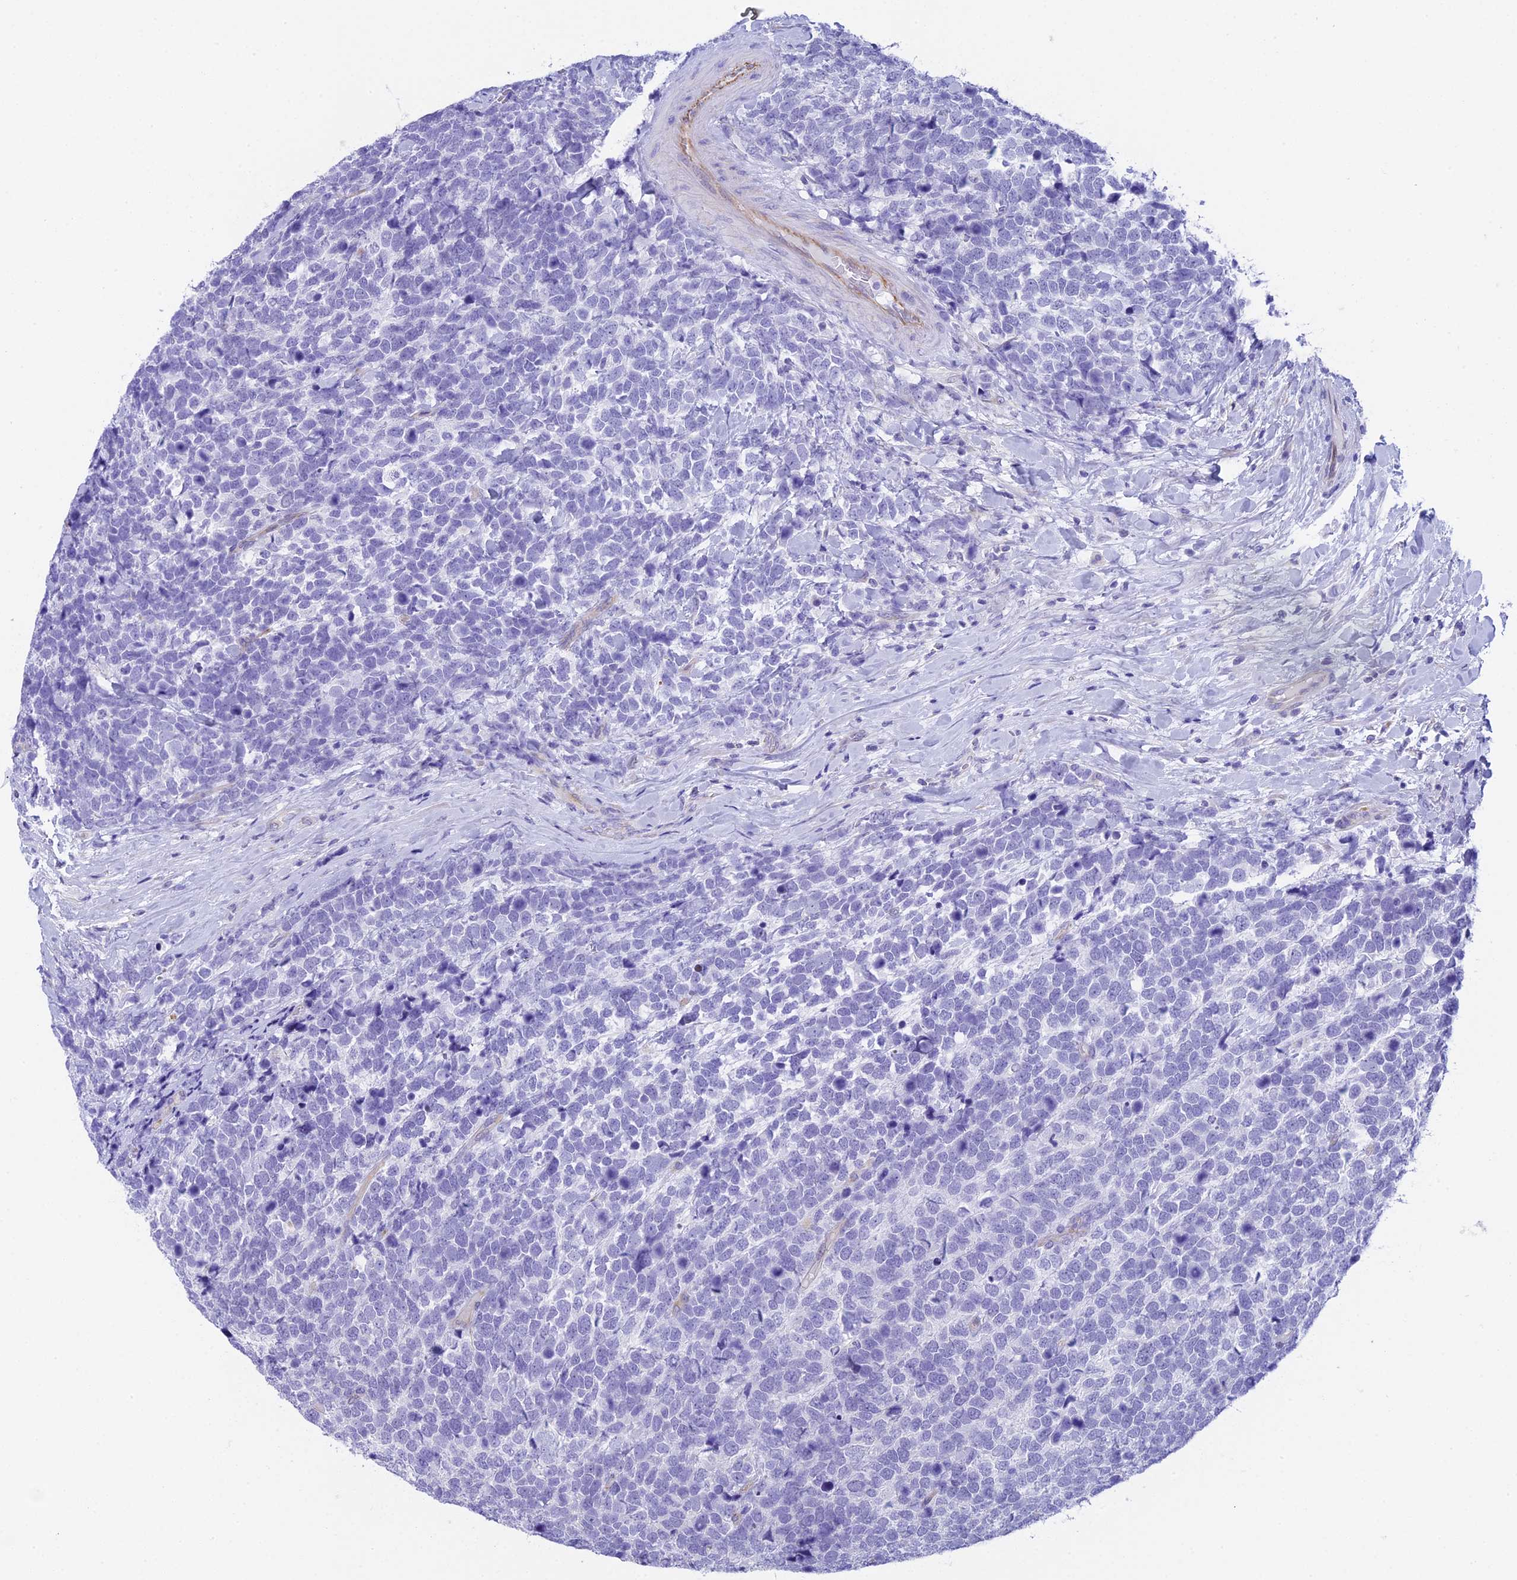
{"staining": {"intensity": "negative", "quantity": "none", "location": "none"}, "tissue": "urothelial cancer", "cell_type": "Tumor cells", "image_type": "cancer", "snomed": [{"axis": "morphology", "description": "Urothelial carcinoma, High grade"}, {"axis": "topography", "description": "Urinary bladder"}], "caption": "Human high-grade urothelial carcinoma stained for a protein using IHC exhibits no expression in tumor cells.", "gene": "TACSTD2", "patient": {"sex": "female", "age": 82}}